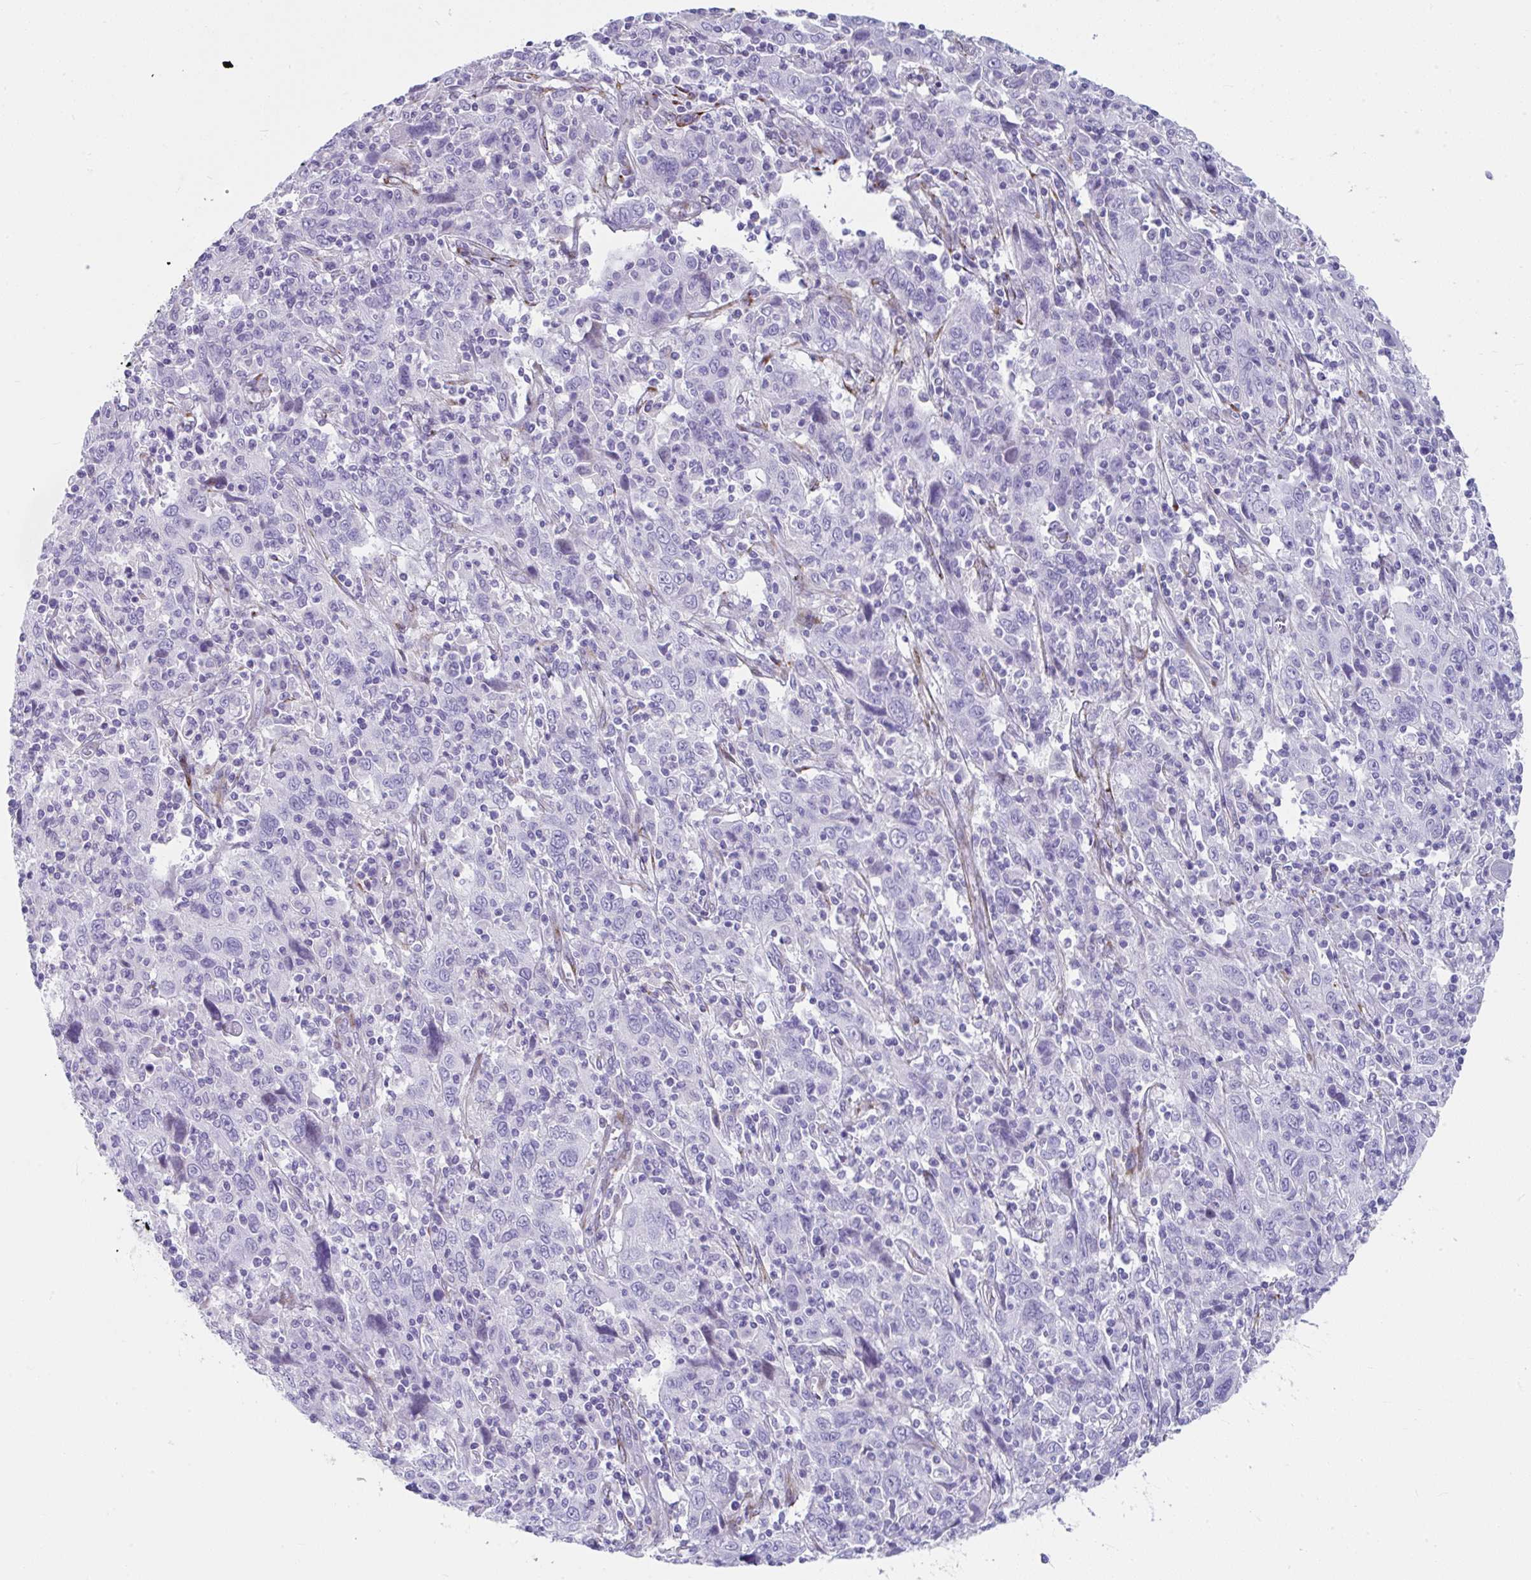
{"staining": {"intensity": "negative", "quantity": "none", "location": "none"}, "tissue": "cervical cancer", "cell_type": "Tumor cells", "image_type": "cancer", "snomed": [{"axis": "morphology", "description": "Squamous cell carcinoma, NOS"}, {"axis": "topography", "description": "Cervix"}], "caption": "Immunohistochemical staining of squamous cell carcinoma (cervical) exhibits no significant positivity in tumor cells.", "gene": "GRXCR2", "patient": {"sex": "female", "age": 46}}